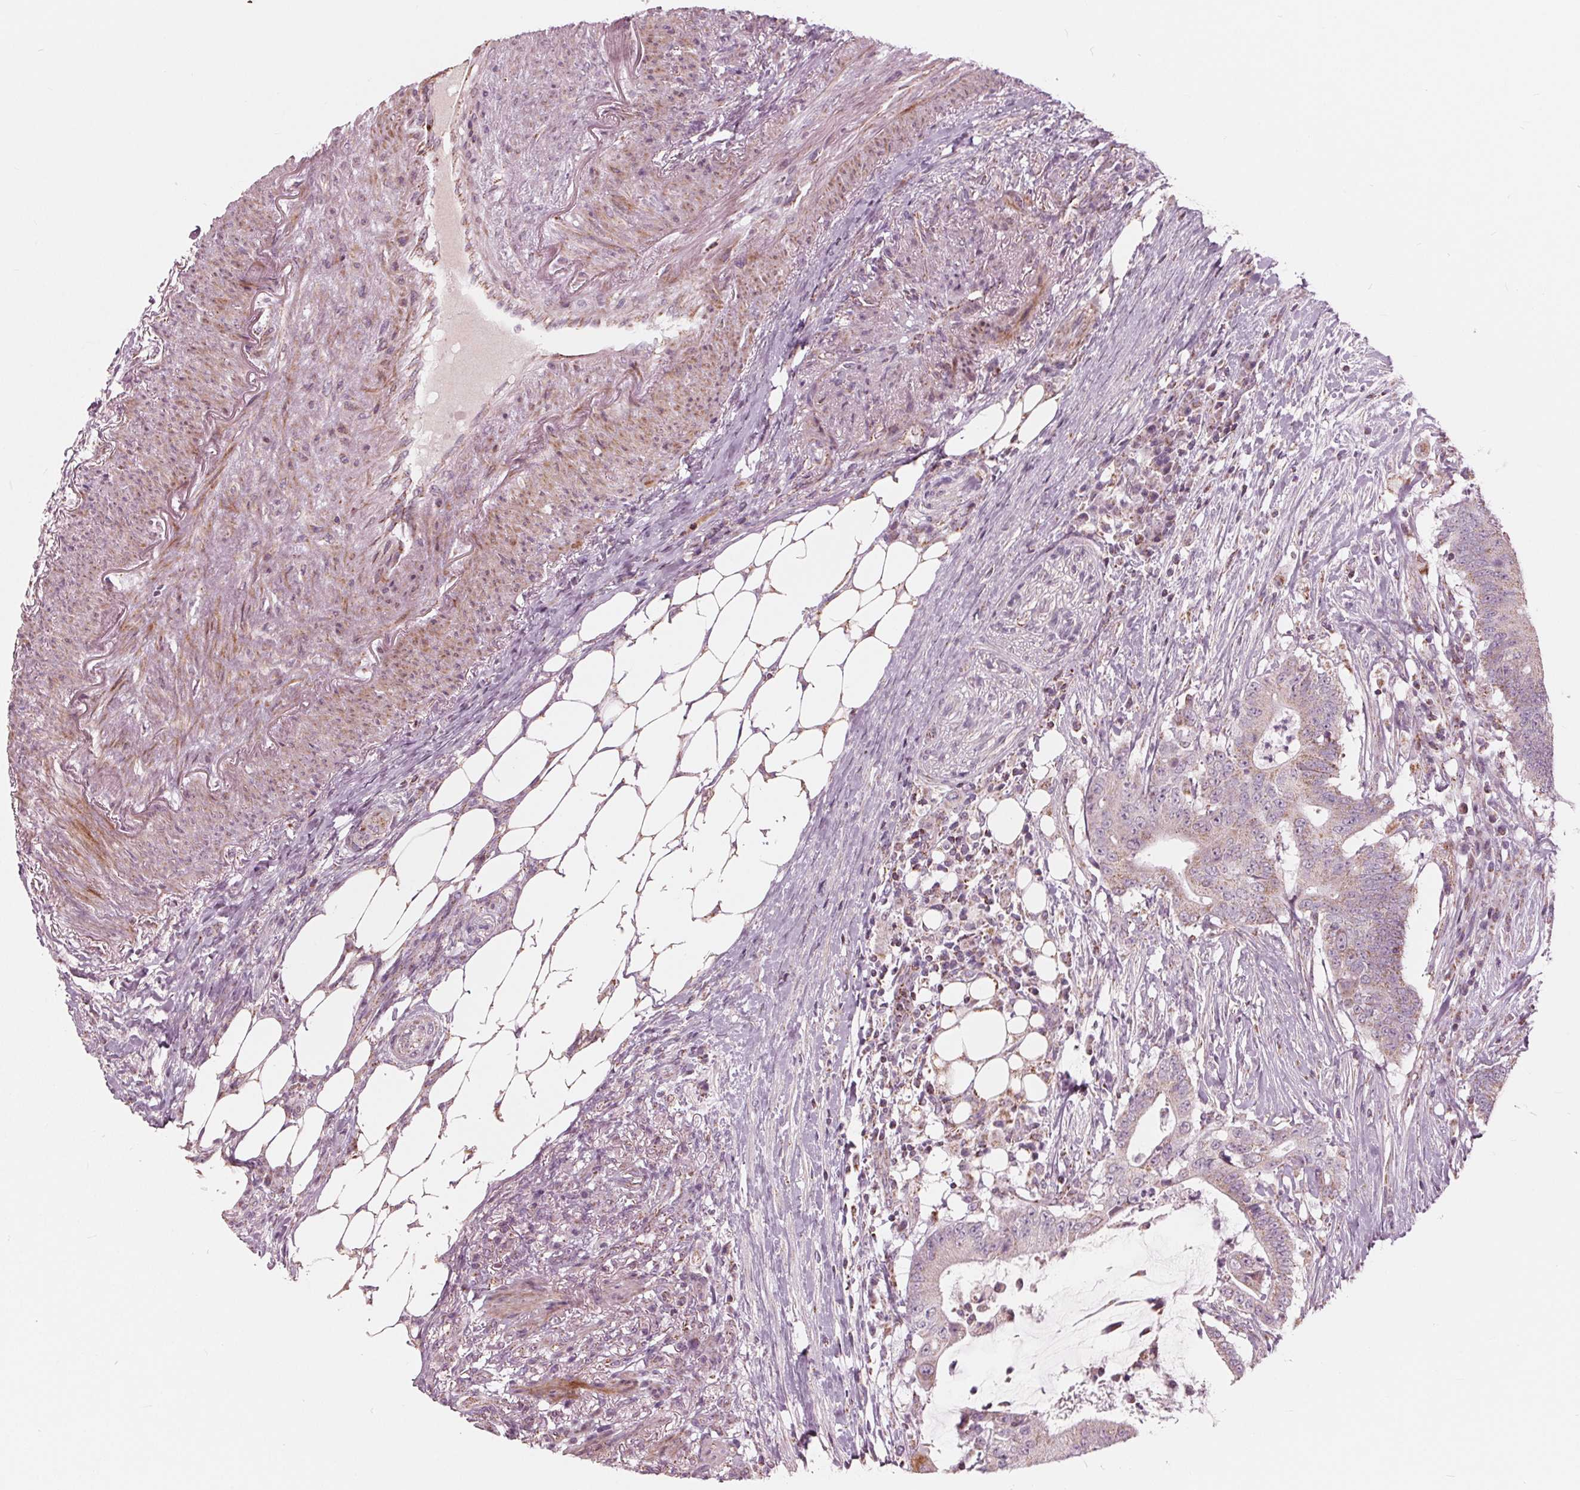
{"staining": {"intensity": "weak", "quantity": "<25%", "location": "cytoplasmic/membranous"}, "tissue": "colorectal cancer", "cell_type": "Tumor cells", "image_type": "cancer", "snomed": [{"axis": "morphology", "description": "Adenocarcinoma, NOS"}, {"axis": "topography", "description": "Colon"}], "caption": "This is an immunohistochemistry image of adenocarcinoma (colorectal). There is no staining in tumor cells.", "gene": "DCAF4L2", "patient": {"sex": "female", "age": 43}}